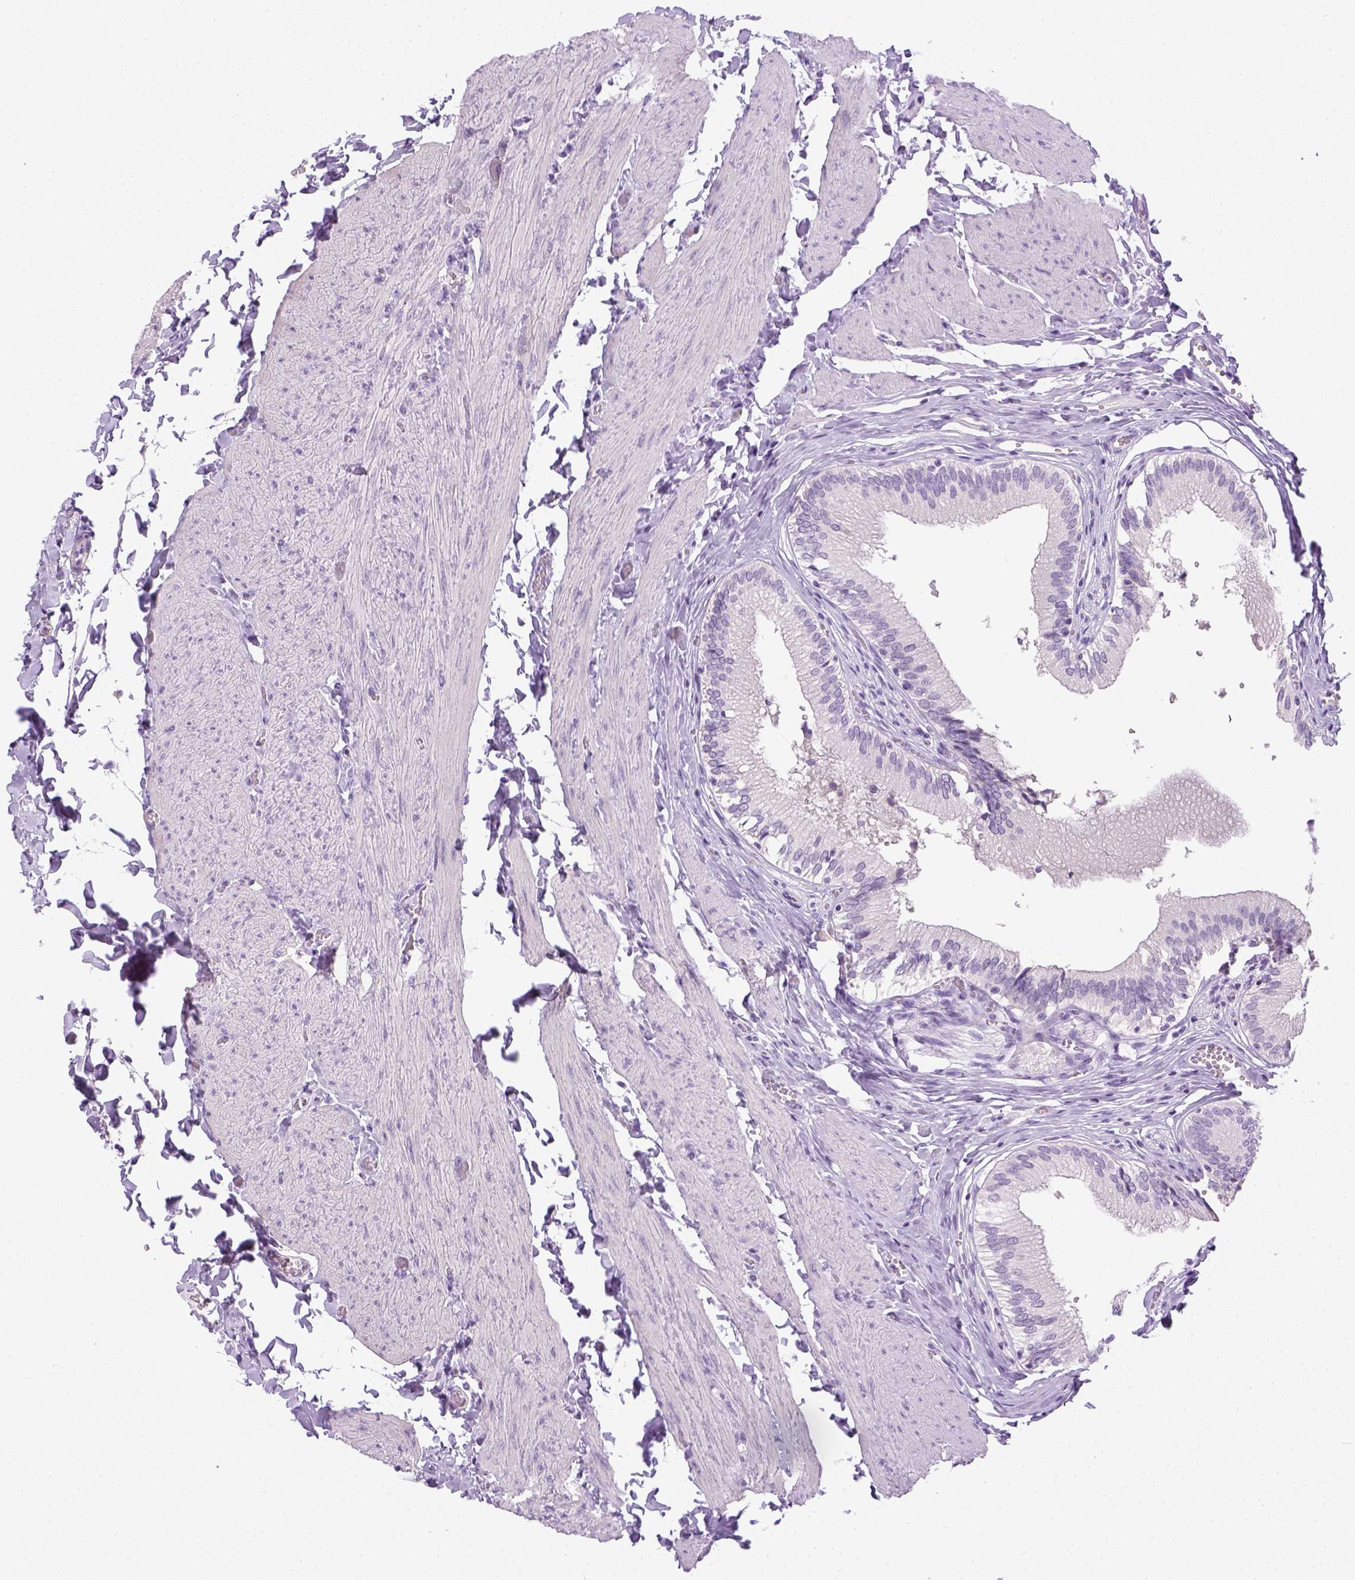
{"staining": {"intensity": "negative", "quantity": "none", "location": "none"}, "tissue": "gallbladder", "cell_type": "Glandular cells", "image_type": "normal", "snomed": [{"axis": "morphology", "description": "Normal tissue, NOS"}, {"axis": "topography", "description": "Gallbladder"}, {"axis": "topography", "description": "Peripheral nerve tissue"}], "caption": "The micrograph demonstrates no staining of glandular cells in benign gallbladder.", "gene": "LGSN", "patient": {"sex": "male", "age": 17}}